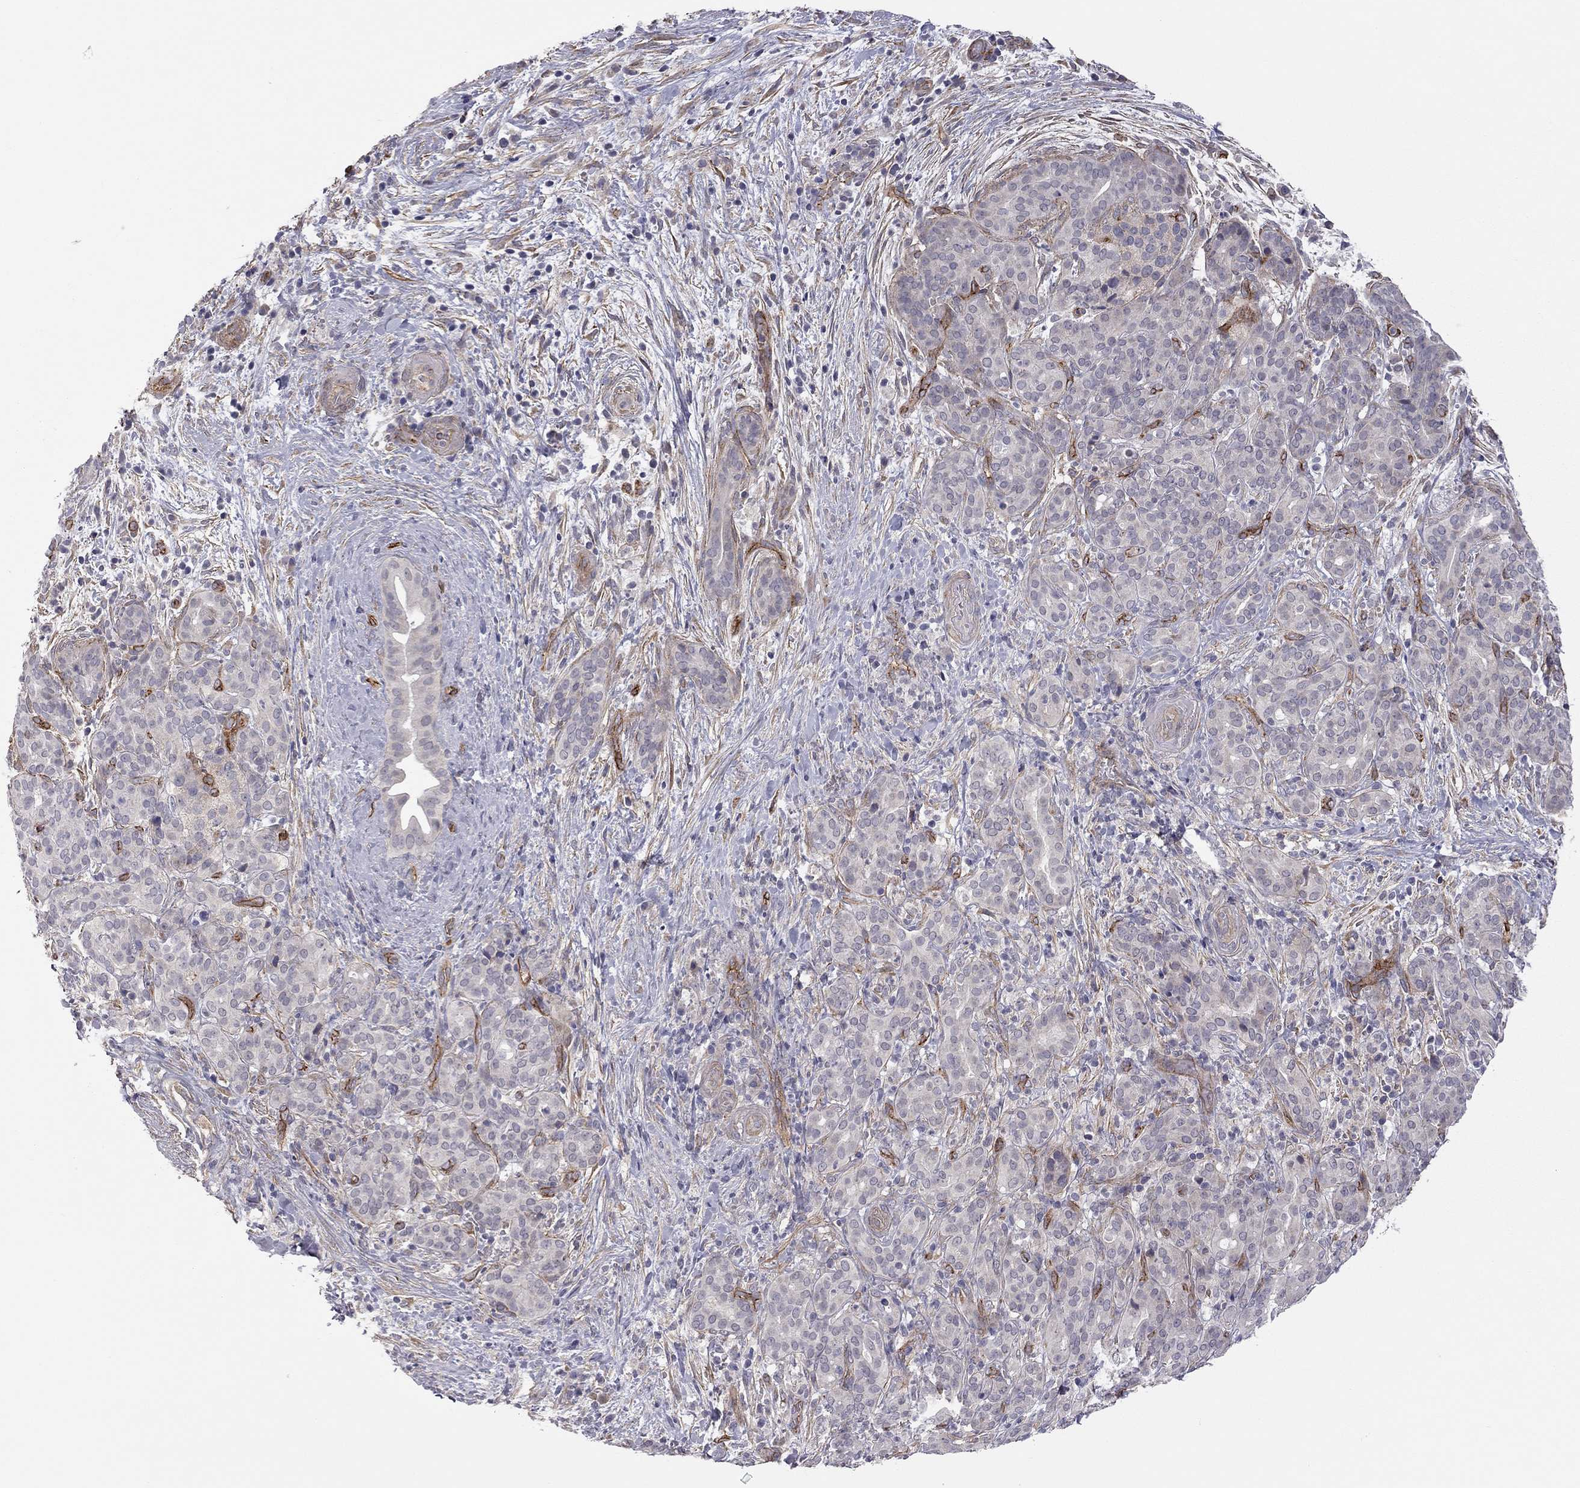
{"staining": {"intensity": "negative", "quantity": "none", "location": "none"}, "tissue": "pancreatic cancer", "cell_type": "Tumor cells", "image_type": "cancer", "snomed": [{"axis": "morphology", "description": "Adenocarcinoma, NOS"}, {"axis": "topography", "description": "Pancreas"}], "caption": "A high-resolution image shows IHC staining of pancreatic adenocarcinoma, which displays no significant expression in tumor cells. (Stains: DAB IHC with hematoxylin counter stain, Microscopy: brightfield microscopy at high magnification).", "gene": "EXOC3L2", "patient": {"sex": "male", "age": 44}}